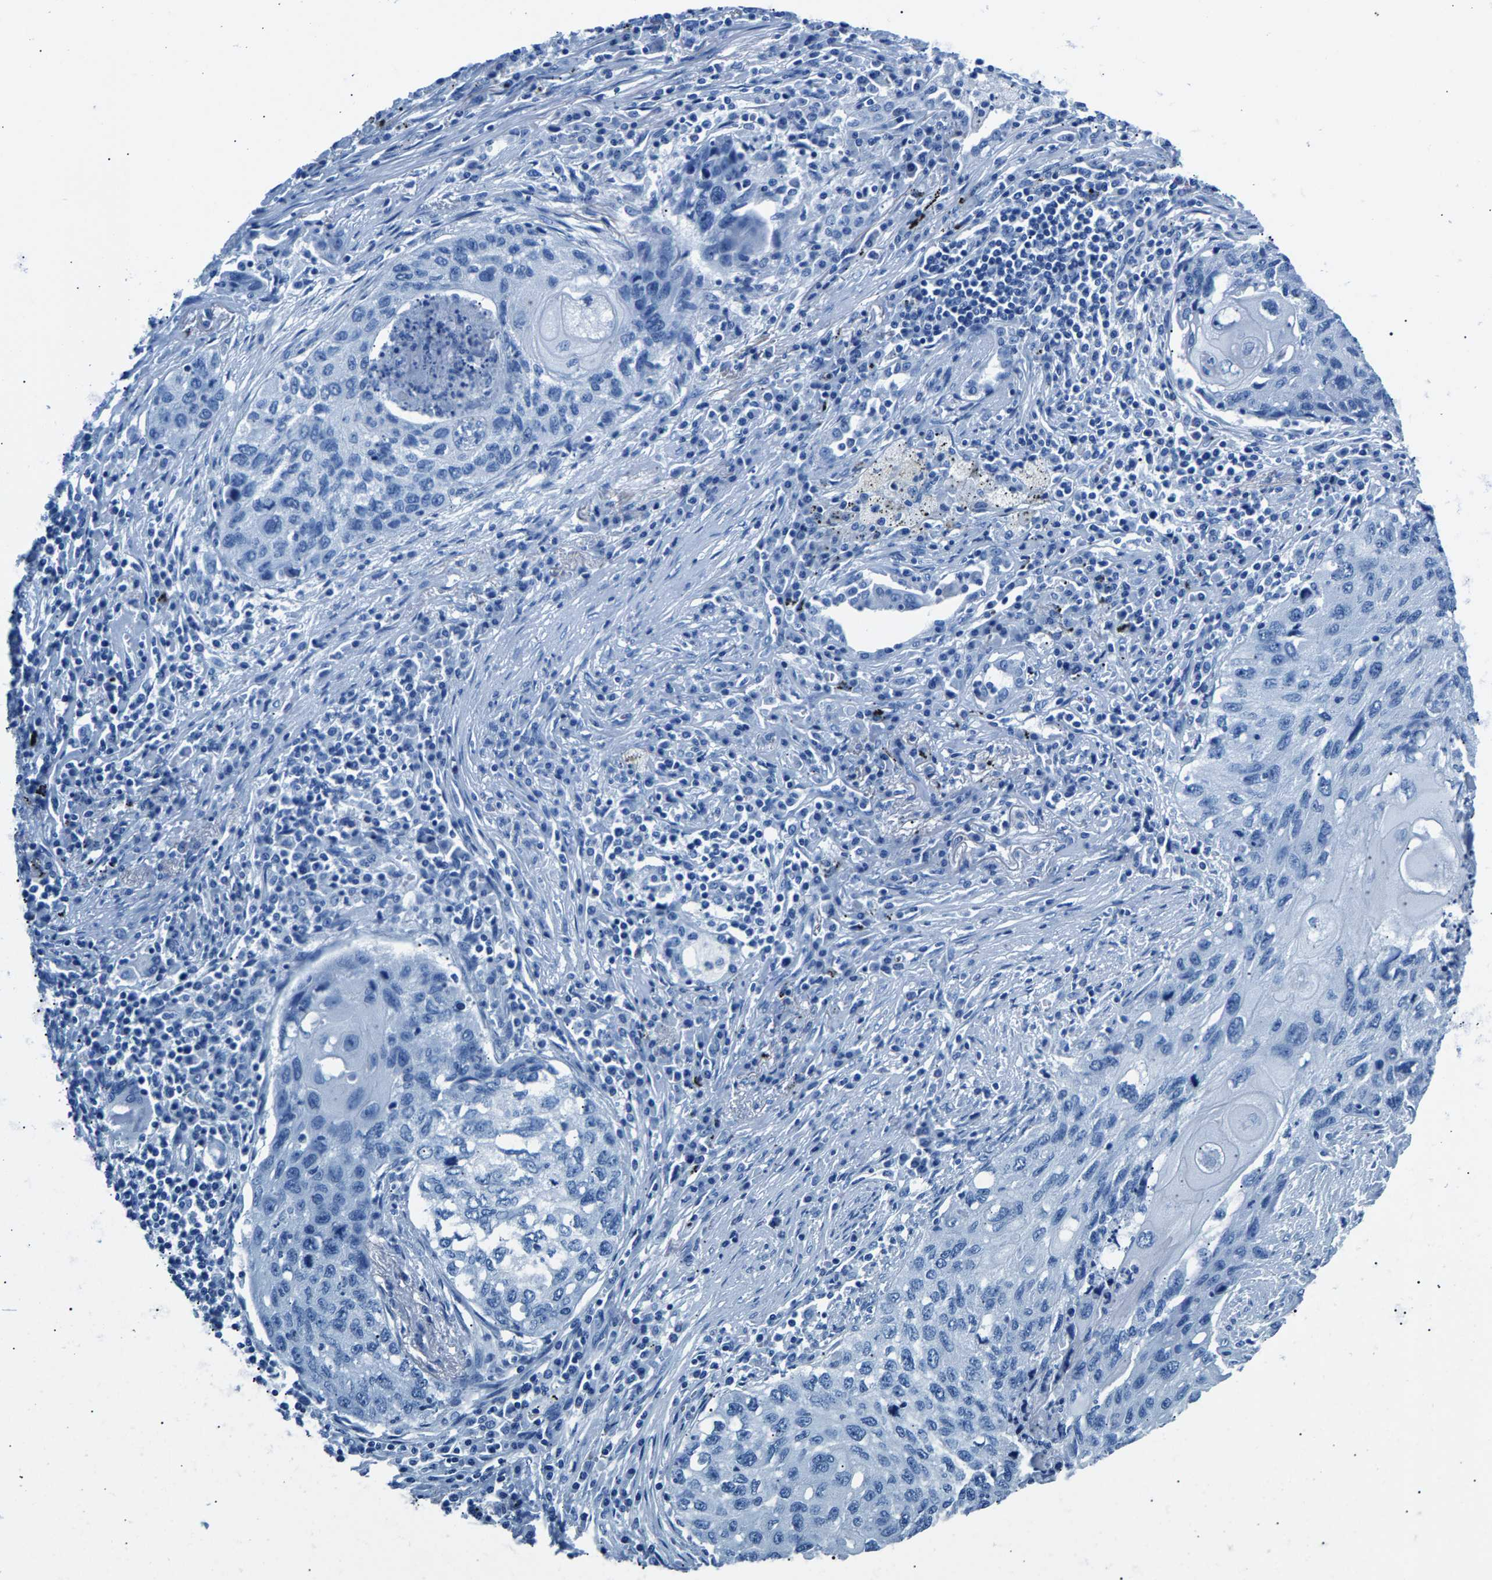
{"staining": {"intensity": "negative", "quantity": "none", "location": "none"}, "tissue": "lung cancer", "cell_type": "Tumor cells", "image_type": "cancer", "snomed": [{"axis": "morphology", "description": "Squamous cell carcinoma, NOS"}, {"axis": "topography", "description": "Lung"}], "caption": "Immunohistochemistry image of neoplastic tissue: squamous cell carcinoma (lung) stained with DAB (3,3'-diaminobenzidine) exhibits no significant protein positivity in tumor cells.", "gene": "CPS1", "patient": {"sex": "female", "age": 63}}